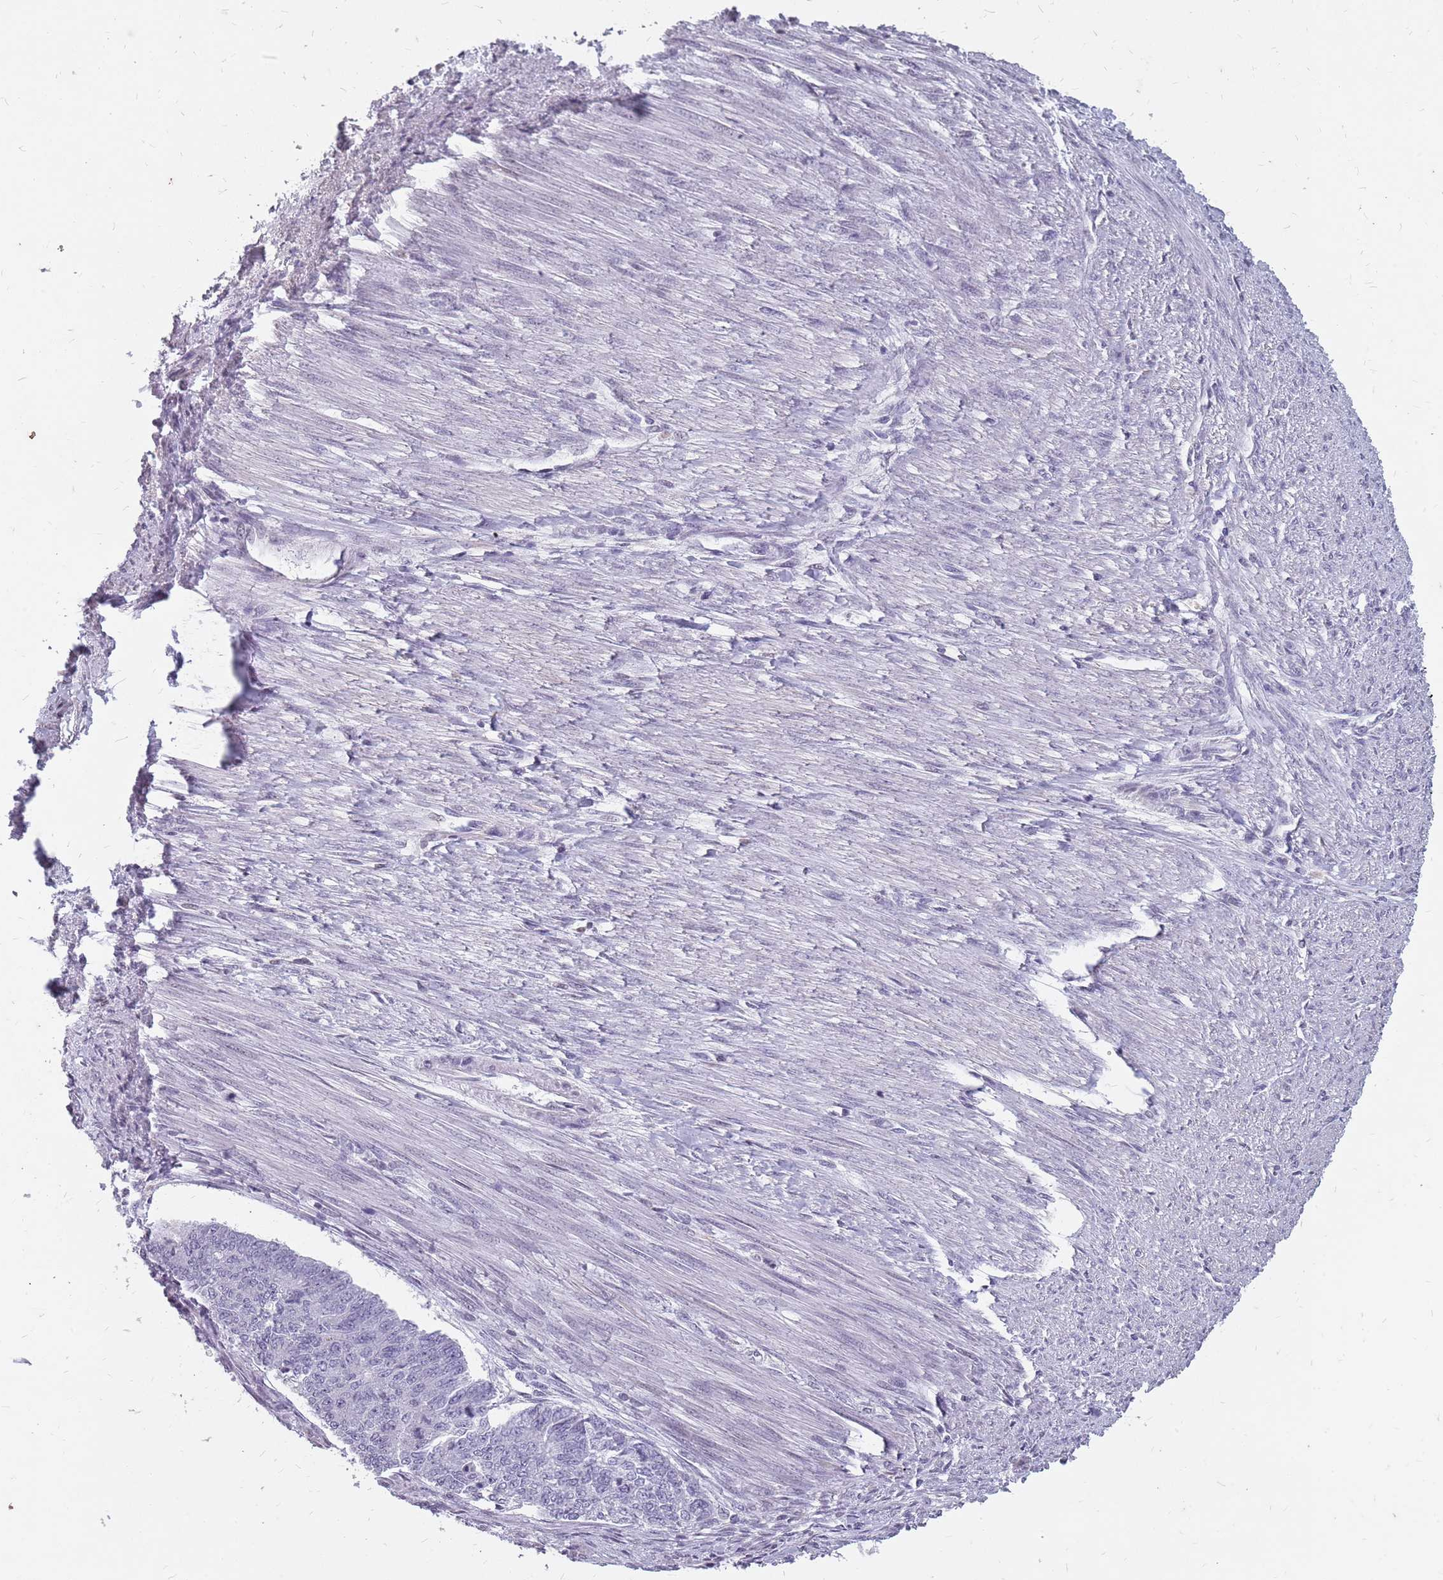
{"staining": {"intensity": "negative", "quantity": "none", "location": "none"}, "tissue": "endometrial cancer", "cell_type": "Tumor cells", "image_type": "cancer", "snomed": [{"axis": "morphology", "description": "Adenocarcinoma, NOS"}, {"axis": "topography", "description": "Endometrium"}], "caption": "Human endometrial adenocarcinoma stained for a protein using immunohistochemistry displays no expression in tumor cells.", "gene": "NEK6", "patient": {"sex": "female", "age": 32}}